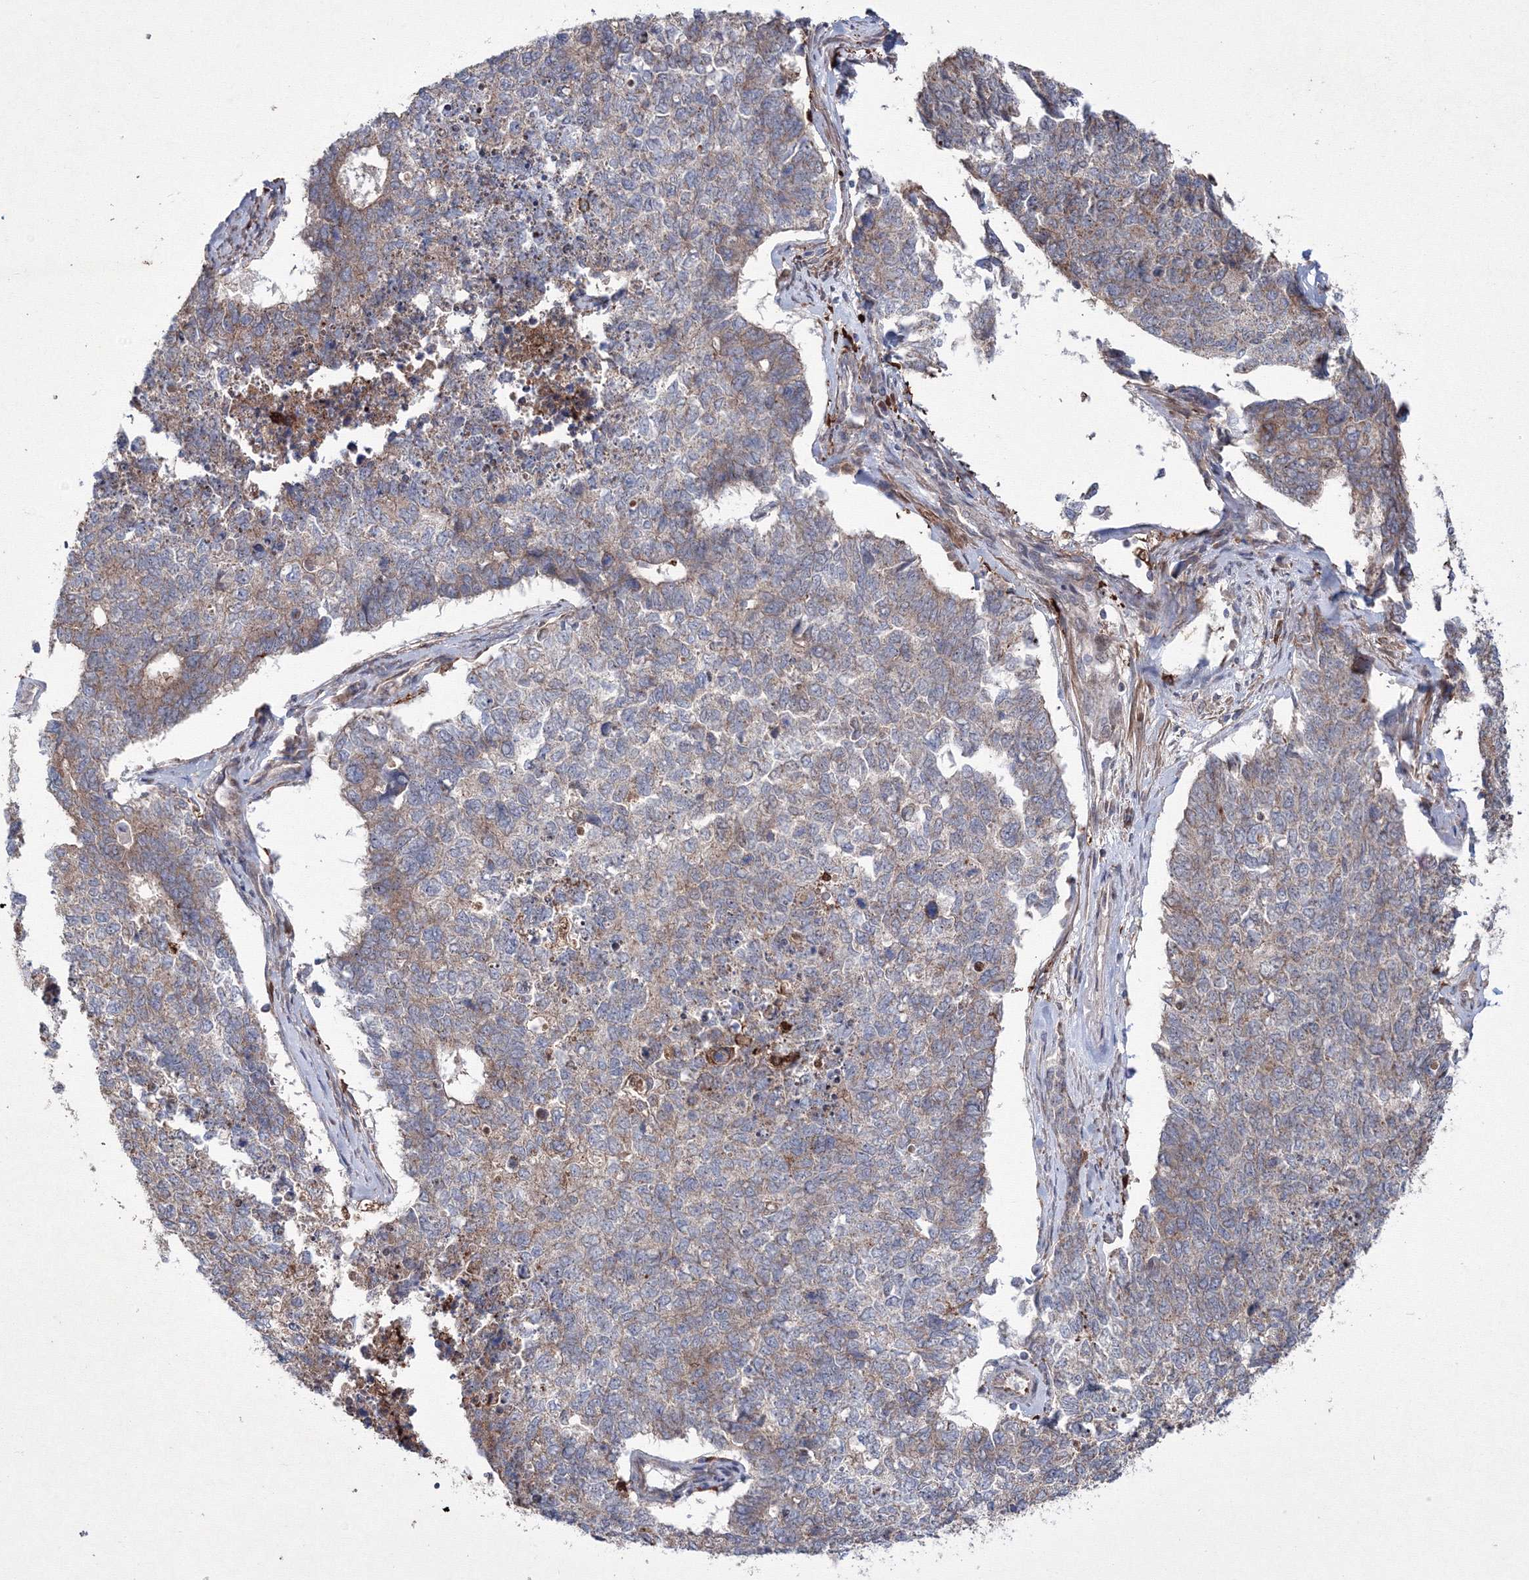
{"staining": {"intensity": "weak", "quantity": "25%-75%", "location": "cytoplasmic/membranous"}, "tissue": "cervical cancer", "cell_type": "Tumor cells", "image_type": "cancer", "snomed": [{"axis": "morphology", "description": "Squamous cell carcinoma, NOS"}, {"axis": "topography", "description": "Cervix"}], "caption": "A low amount of weak cytoplasmic/membranous positivity is seen in approximately 25%-75% of tumor cells in cervical squamous cell carcinoma tissue.", "gene": "RANBP3L", "patient": {"sex": "female", "age": 63}}